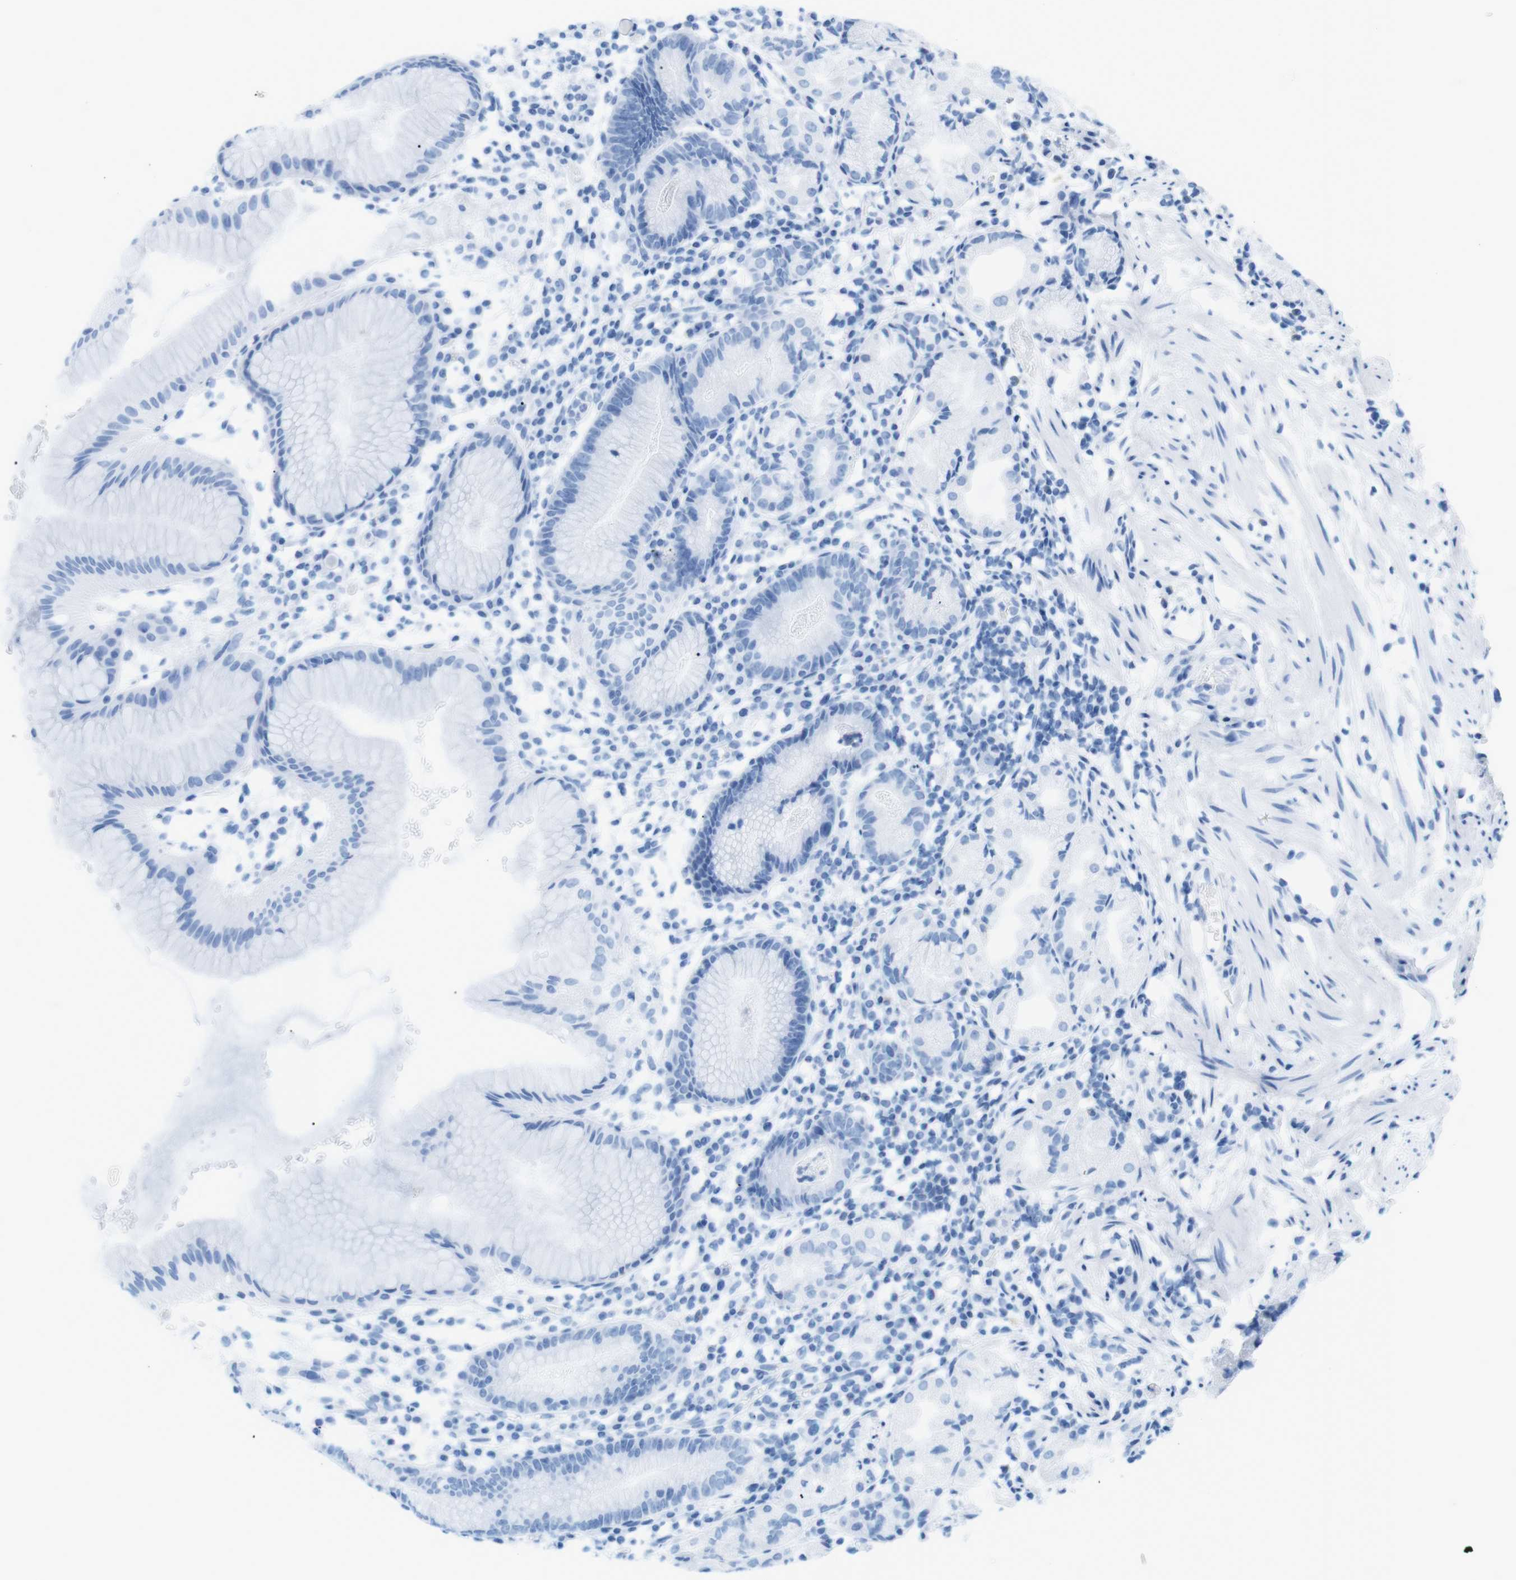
{"staining": {"intensity": "negative", "quantity": "none", "location": "none"}, "tissue": "stomach", "cell_type": "Glandular cells", "image_type": "normal", "snomed": [{"axis": "morphology", "description": "Normal tissue, NOS"}, {"axis": "topography", "description": "Stomach"}, {"axis": "topography", "description": "Stomach, lower"}], "caption": "A high-resolution histopathology image shows immunohistochemistry staining of unremarkable stomach, which shows no significant positivity in glandular cells.", "gene": "SALL4", "patient": {"sex": "female", "age": 75}}